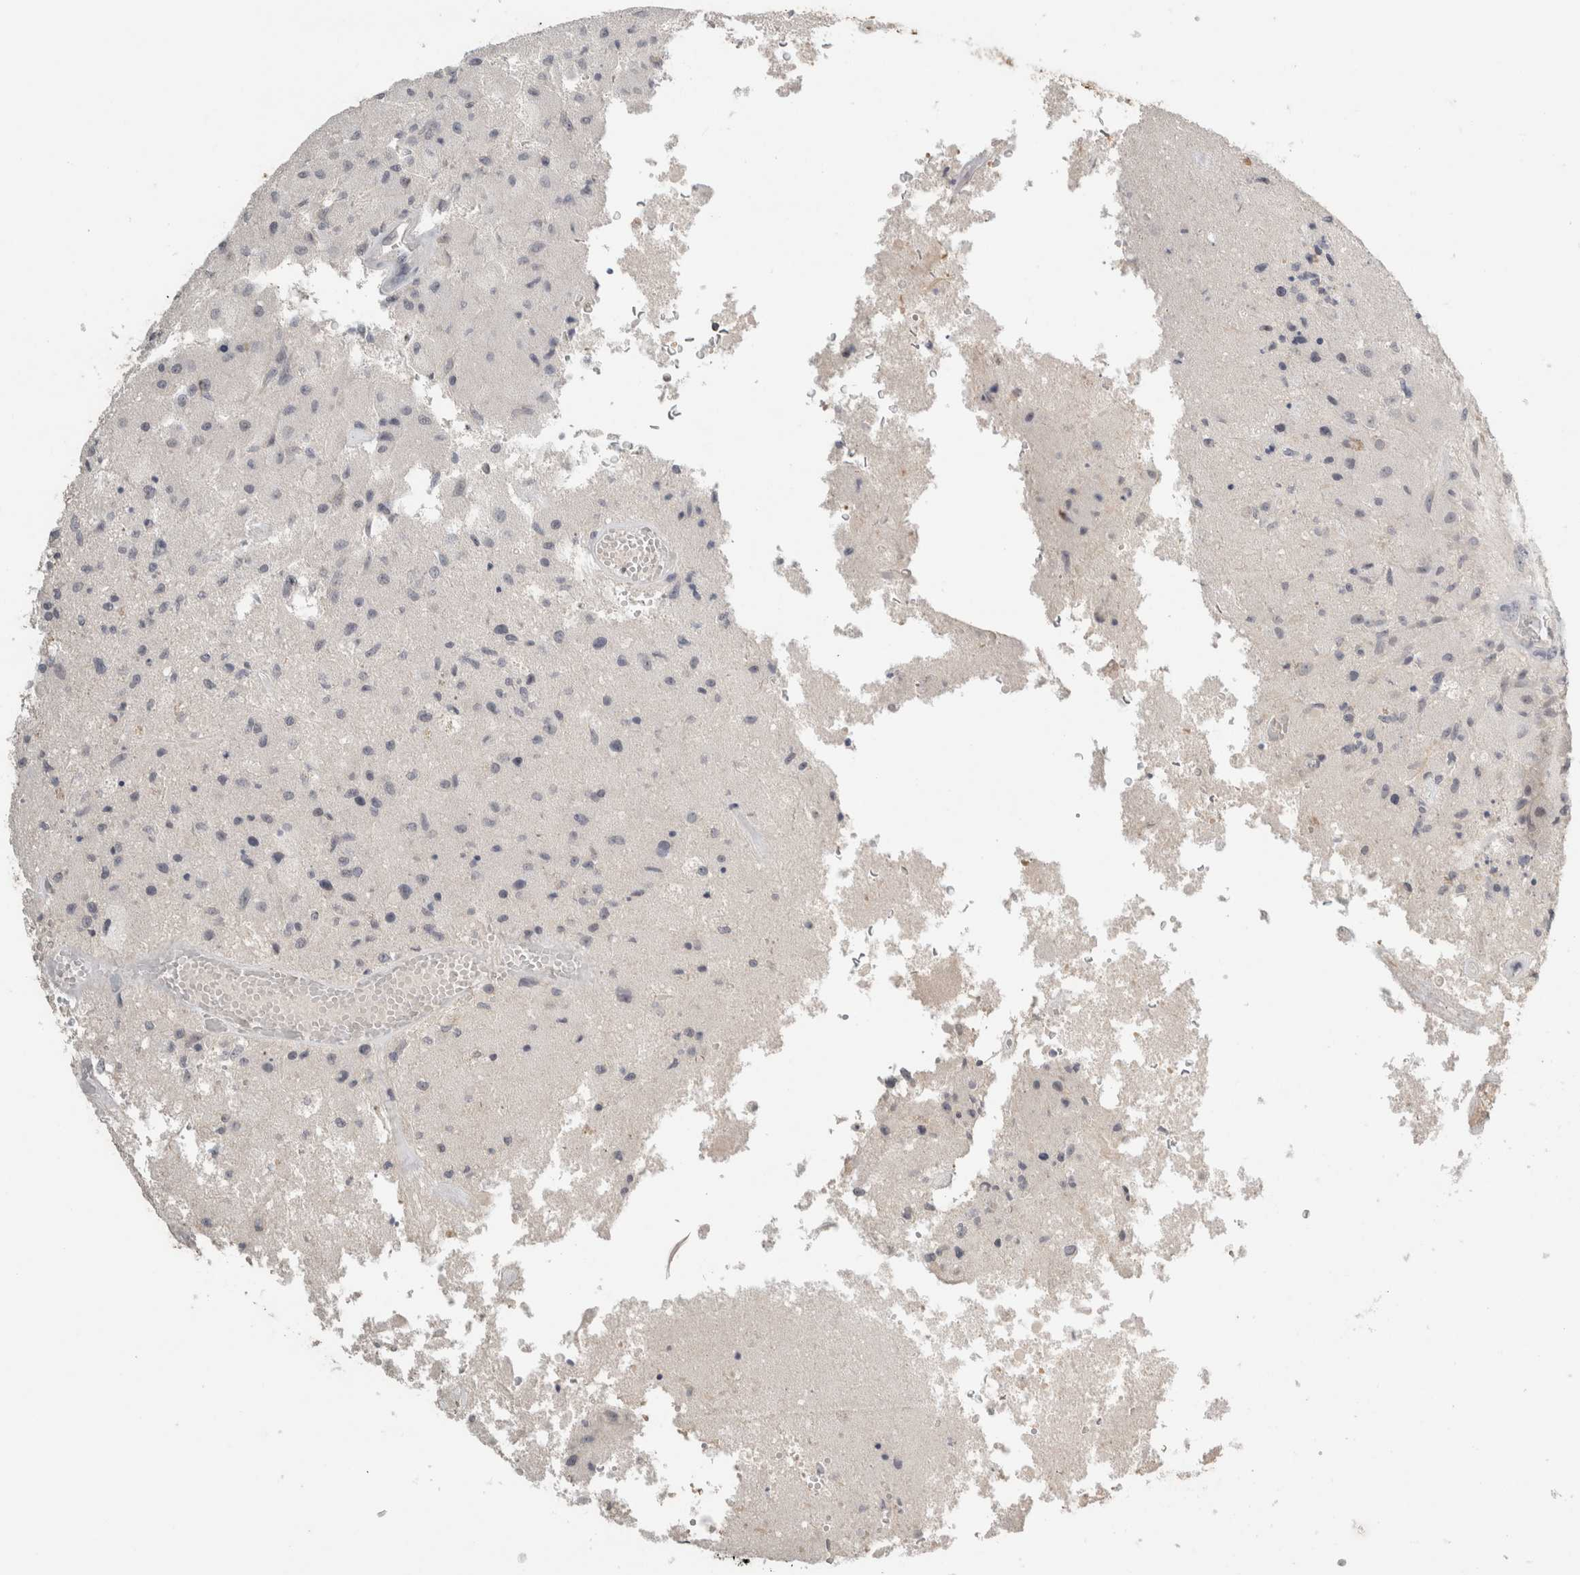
{"staining": {"intensity": "negative", "quantity": "none", "location": "none"}, "tissue": "glioma", "cell_type": "Tumor cells", "image_type": "cancer", "snomed": [{"axis": "morphology", "description": "Normal tissue, NOS"}, {"axis": "morphology", "description": "Glioma, malignant, High grade"}, {"axis": "topography", "description": "Cerebral cortex"}], "caption": "Tumor cells are negative for brown protein staining in high-grade glioma (malignant).", "gene": "TRAT1", "patient": {"sex": "male", "age": 77}}